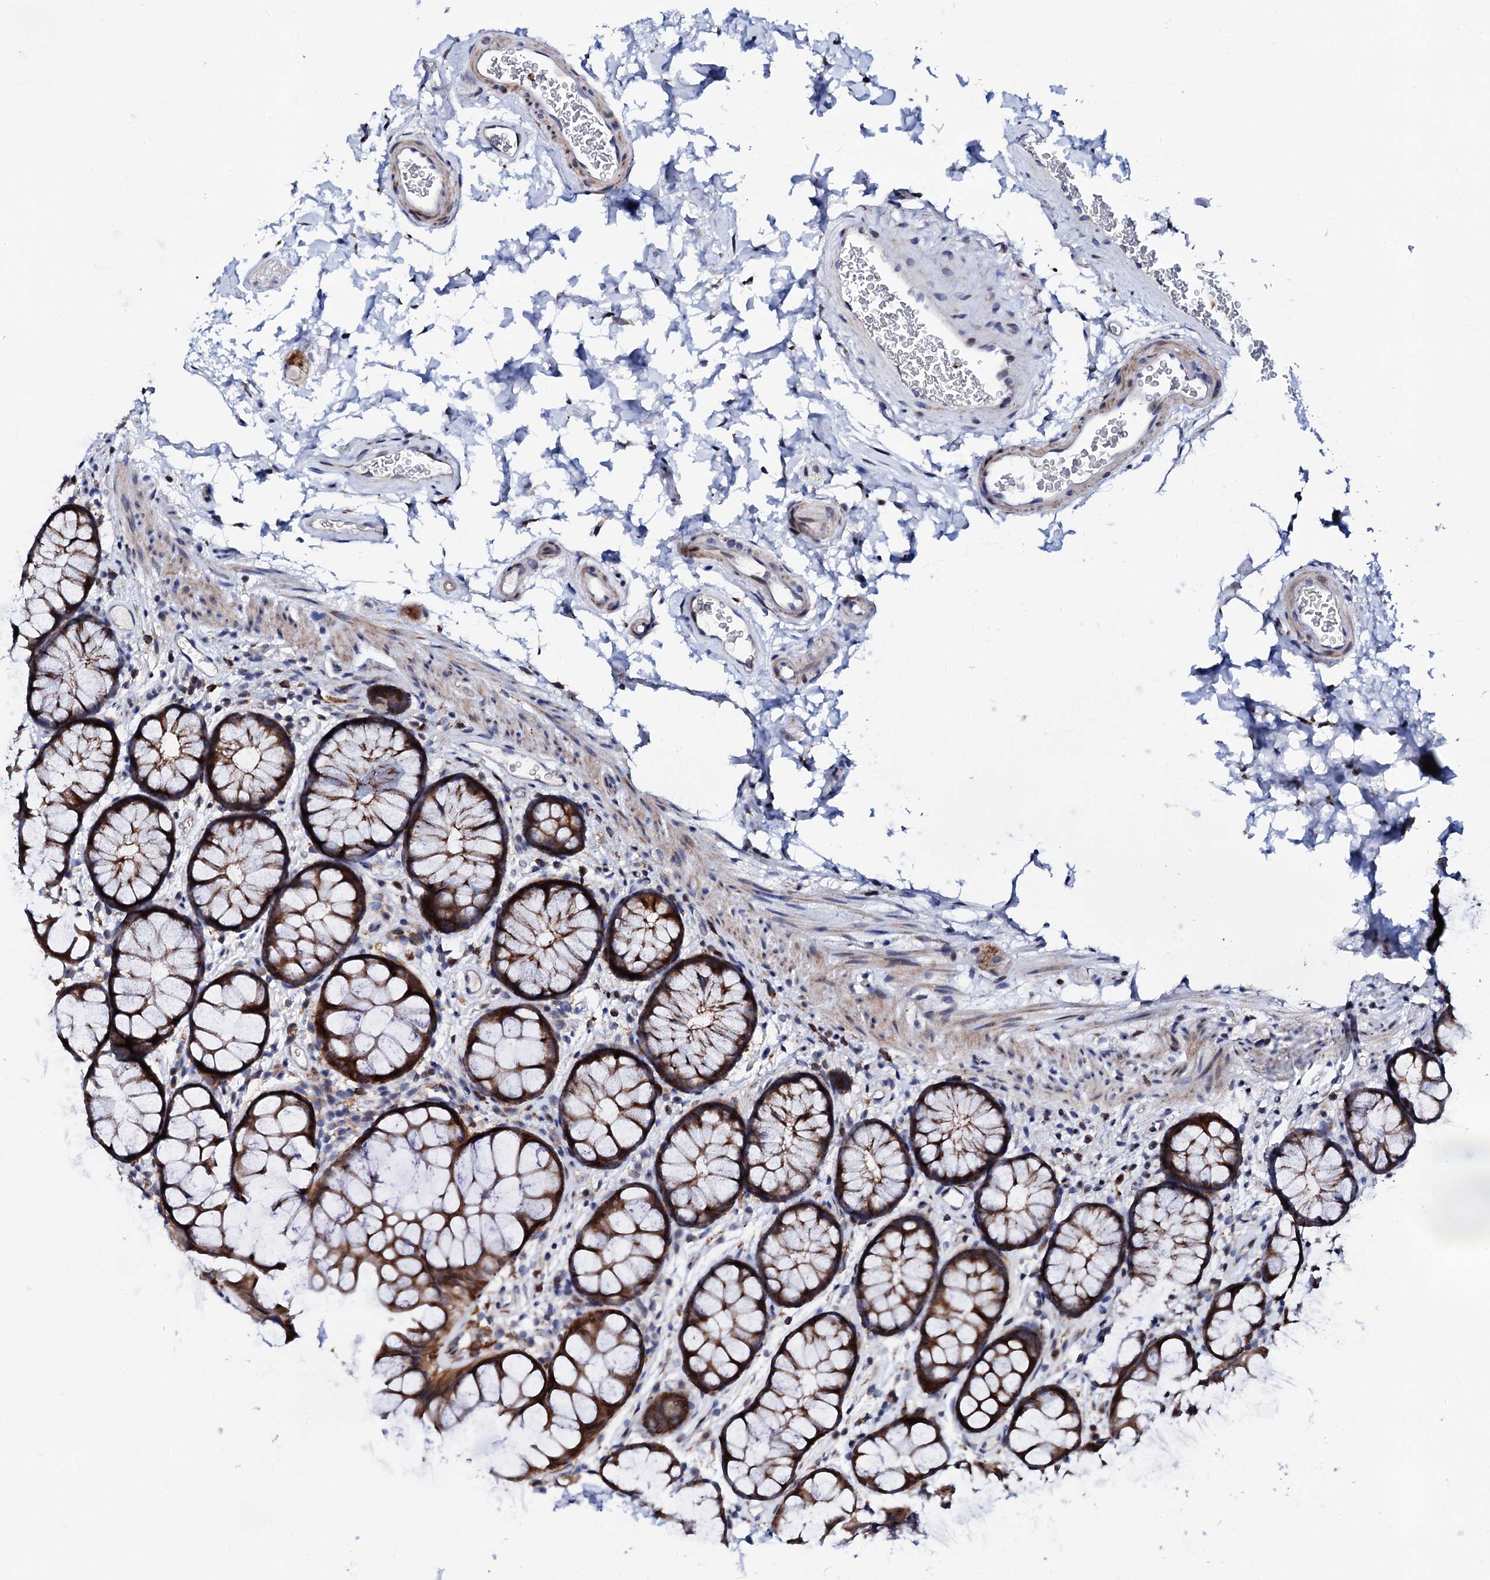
{"staining": {"intensity": "weak", "quantity": "25%-75%", "location": "cytoplasmic/membranous"}, "tissue": "colon", "cell_type": "Endothelial cells", "image_type": "normal", "snomed": [{"axis": "morphology", "description": "Normal tissue, NOS"}, {"axis": "topography", "description": "Colon"}], "caption": "Immunohistochemical staining of unremarkable human colon reveals low levels of weak cytoplasmic/membranous expression in about 25%-75% of endothelial cells. (DAB (3,3'-diaminobenzidine) IHC with brightfield microscopy, high magnification).", "gene": "TCIRG1", "patient": {"sex": "female", "age": 82}}